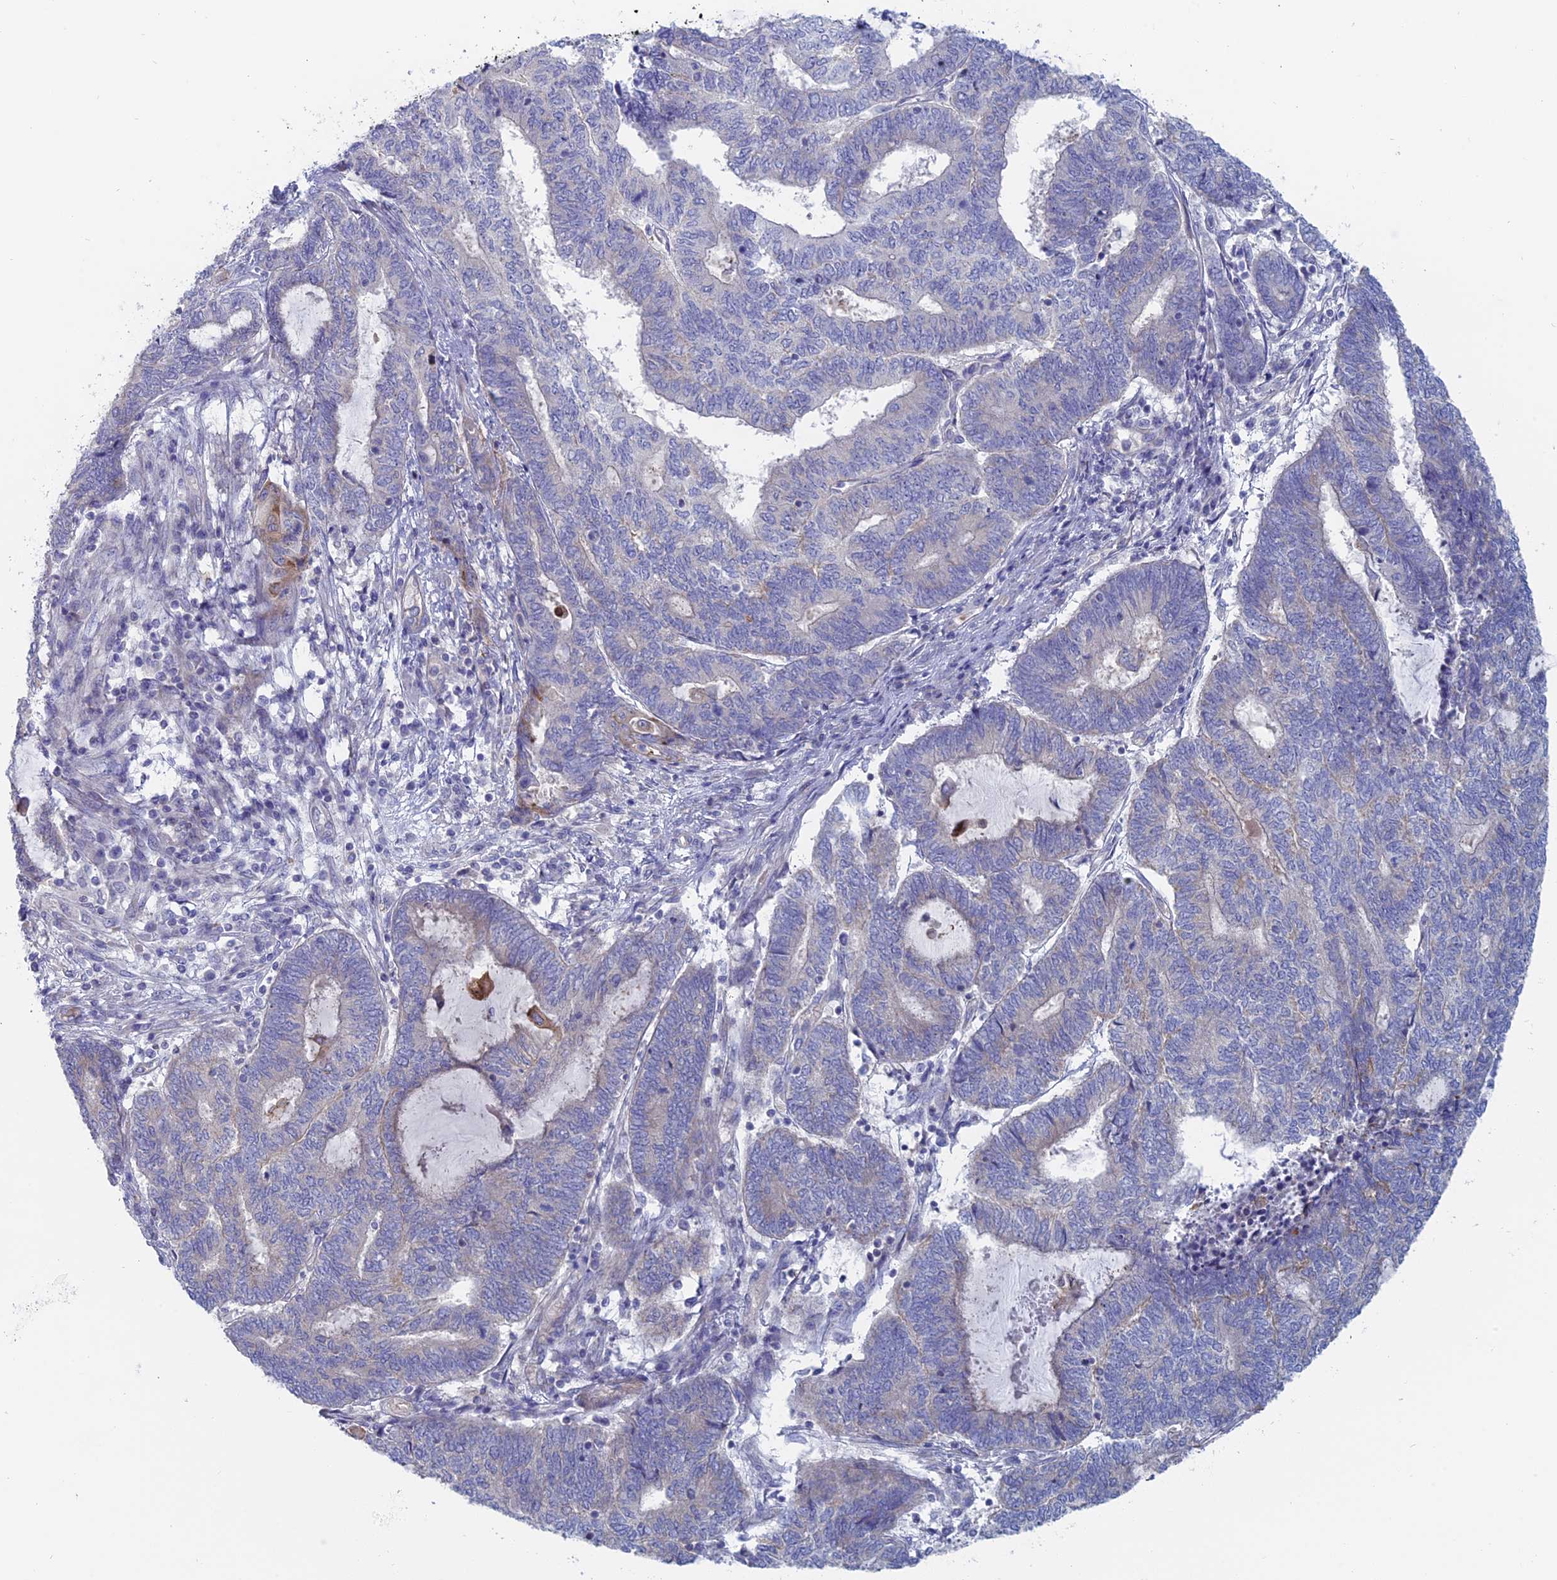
{"staining": {"intensity": "negative", "quantity": "none", "location": "none"}, "tissue": "endometrial cancer", "cell_type": "Tumor cells", "image_type": "cancer", "snomed": [{"axis": "morphology", "description": "Adenocarcinoma, NOS"}, {"axis": "topography", "description": "Uterus"}, {"axis": "topography", "description": "Endometrium"}], "caption": "Immunohistochemistry (IHC) image of neoplastic tissue: human endometrial cancer stained with DAB exhibits no significant protein staining in tumor cells.", "gene": "TBC1D30", "patient": {"sex": "female", "age": 70}}